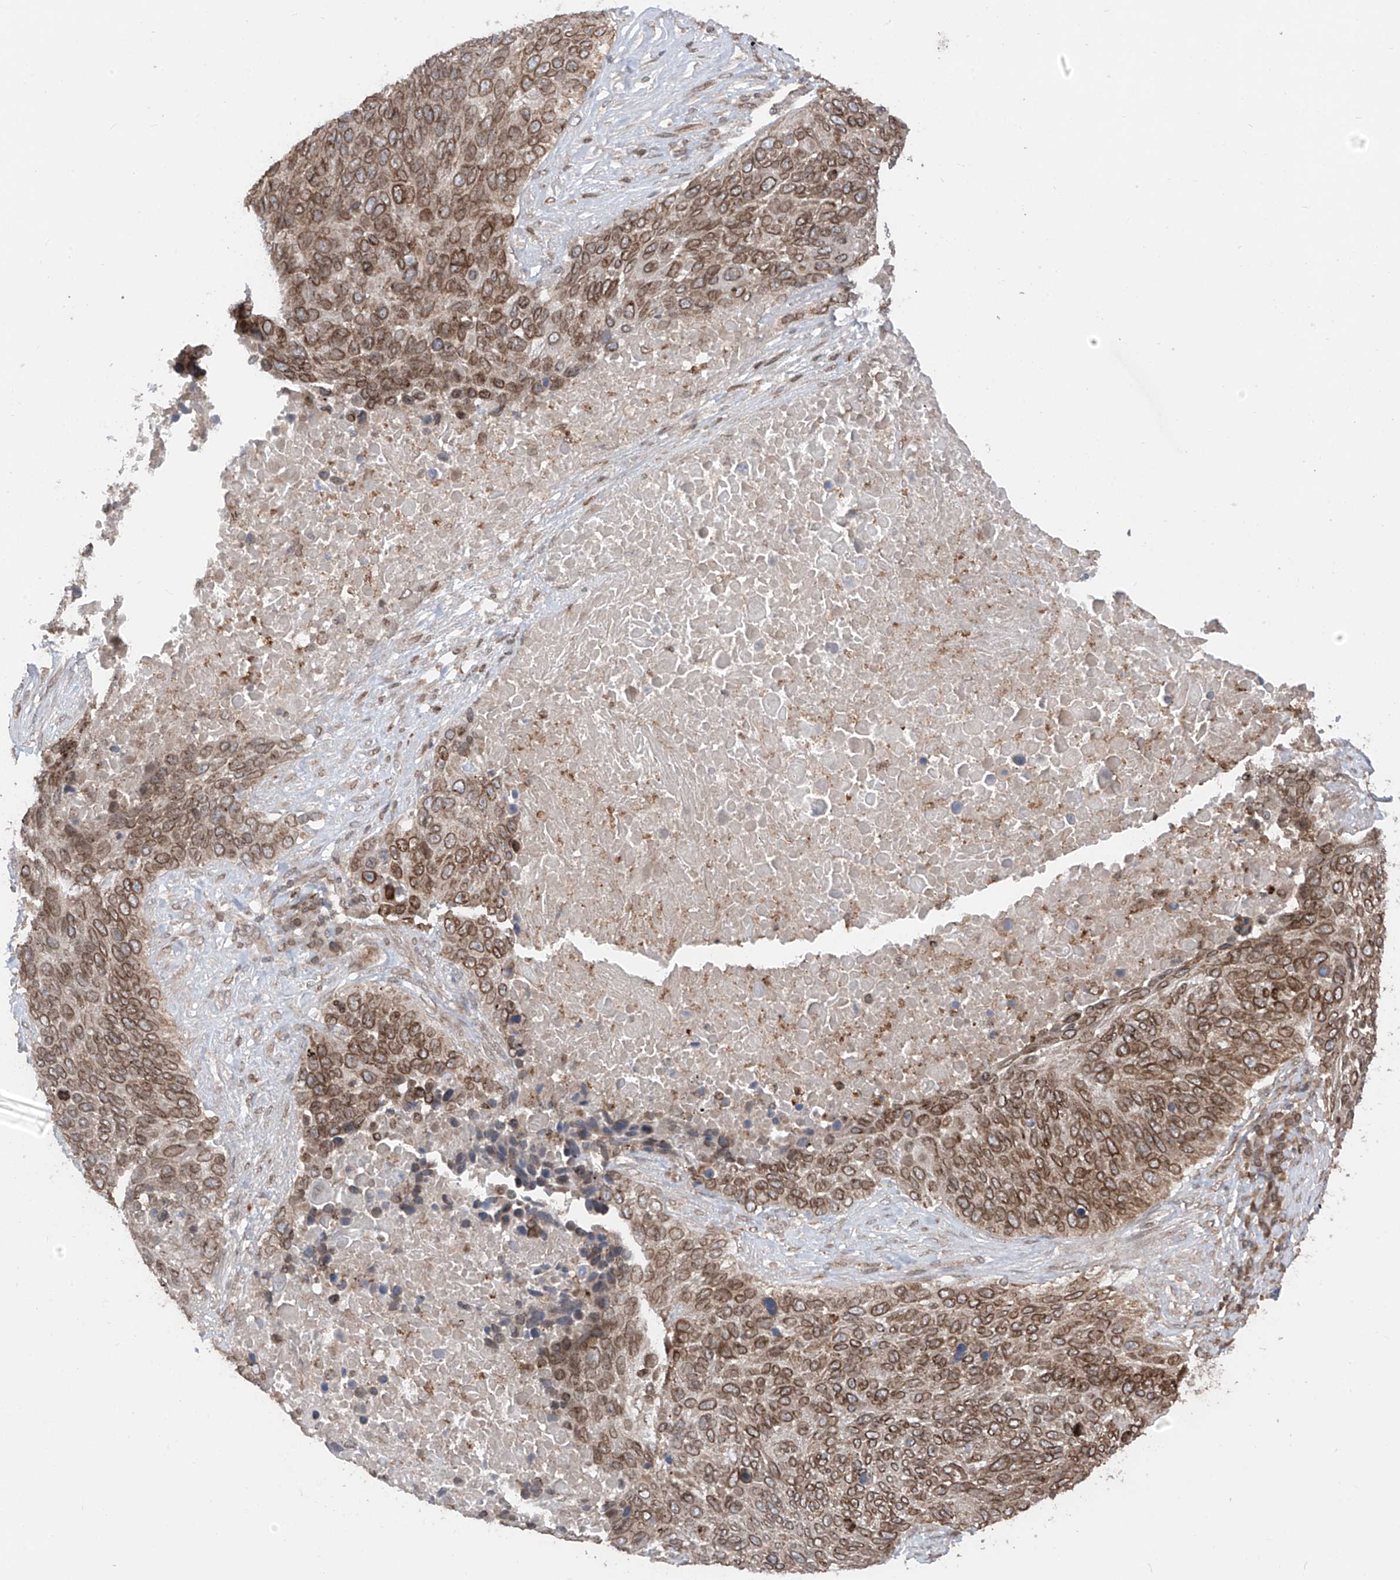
{"staining": {"intensity": "moderate", "quantity": ">75%", "location": "cytoplasmic/membranous,nuclear"}, "tissue": "lung cancer", "cell_type": "Tumor cells", "image_type": "cancer", "snomed": [{"axis": "morphology", "description": "Squamous cell carcinoma, NOS"}, {"axis": "topography", "description": "Lung"}], "caption": "Immunohistochemical staining of lung cancer (squamous cell carcinoma) reveals medium levels of moderate cytoplasmic/membranous and nuclear staining in about >75% of tumor cells.", "gene": "AHCTF1", "patient": {"sex": "male", "age": 66}}